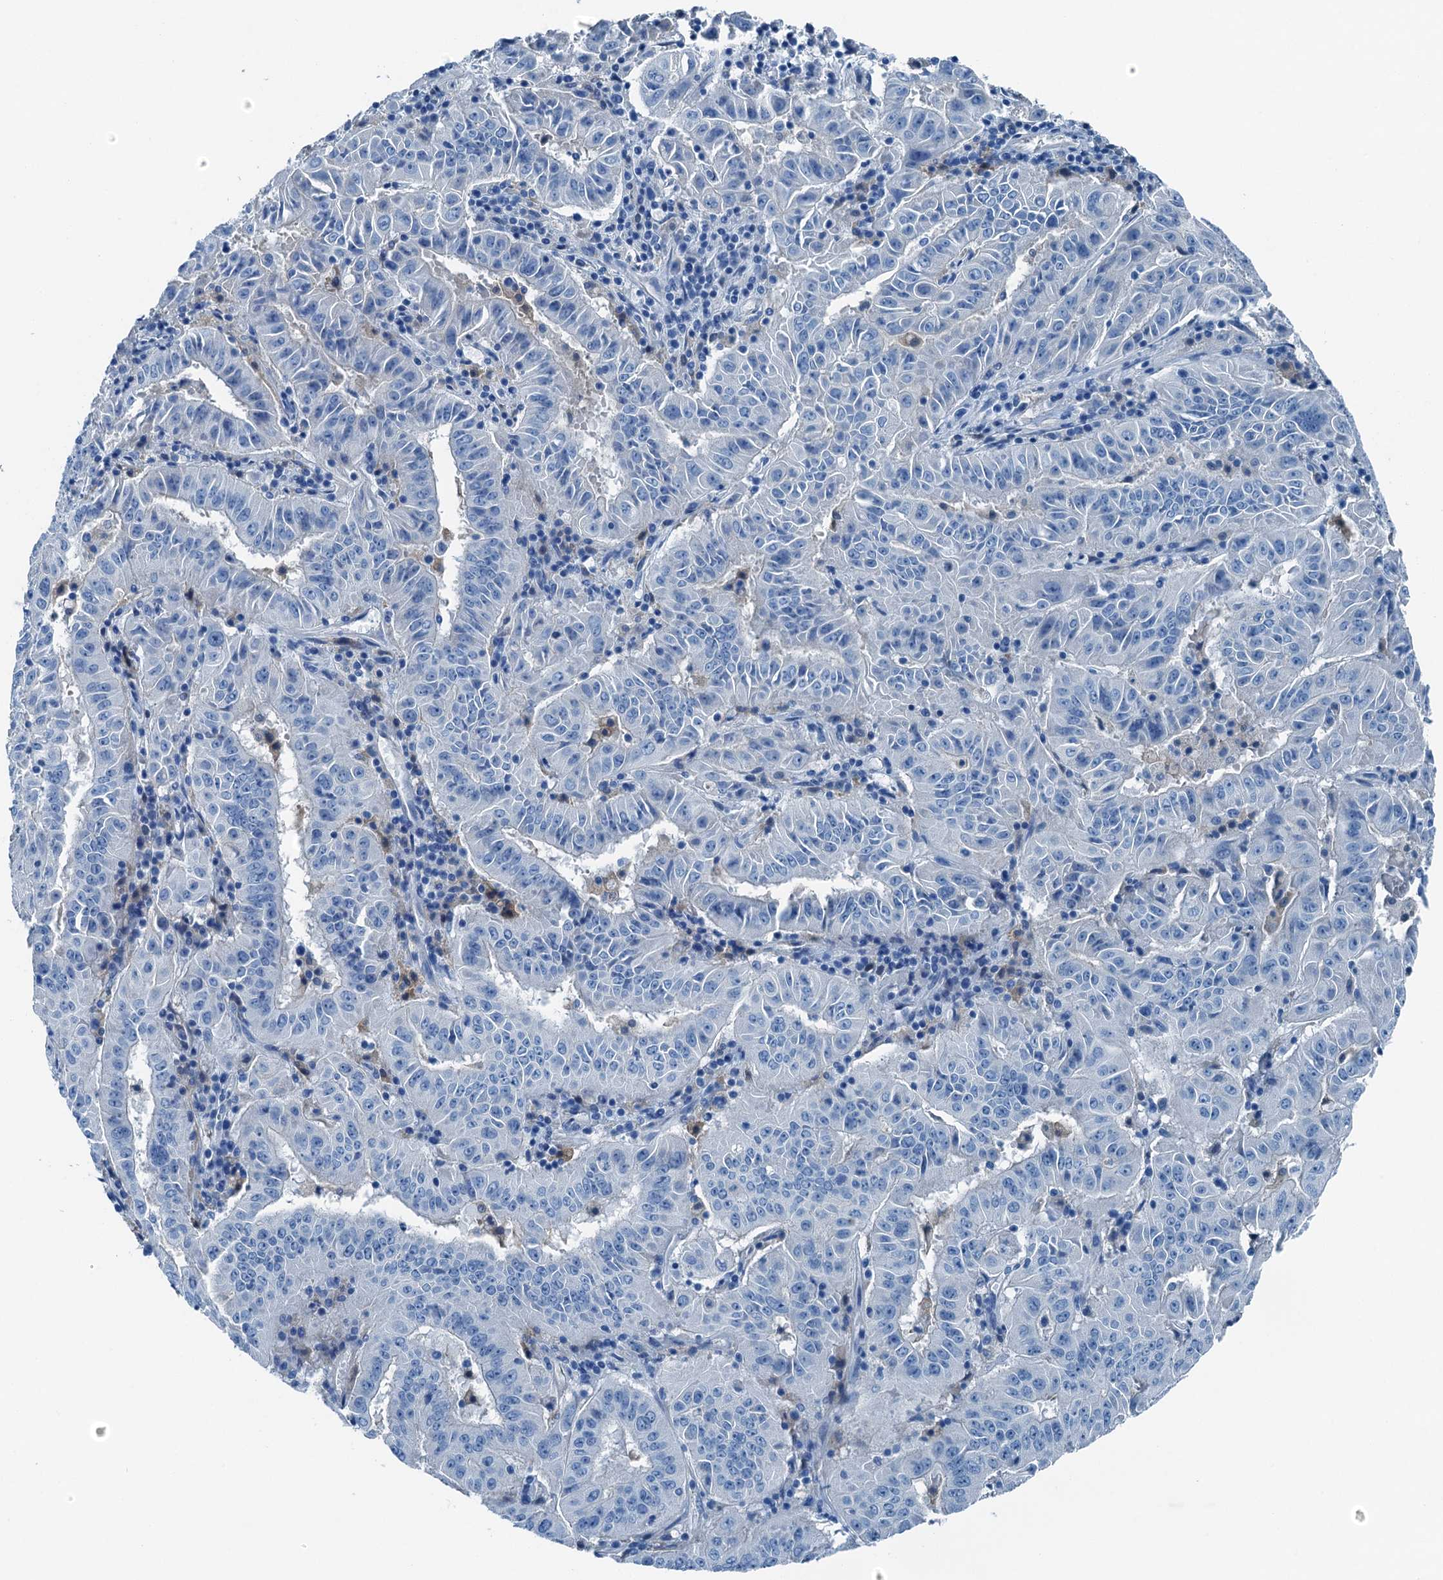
{"staining": {"intensity": "negative", "quantity": "none", "location": "none"}, "tissue": "pancreatic cancer", "cell_type": "Tumor cells", "image_type": "cancer", "snomed": [{"axis": "morphology", "description": "Adenocarcinoma, NOS"}, {"axis": "topography", "description": "Pancreas"}], "caption": "There is no significant positivity in tumor cells of pancreatic cancer. (DAB (3,3'-diaminobenzidine) IHC, high magnification).", "gene": "RAB3IL1", "patient": {"sex": "male", "age": 63}}